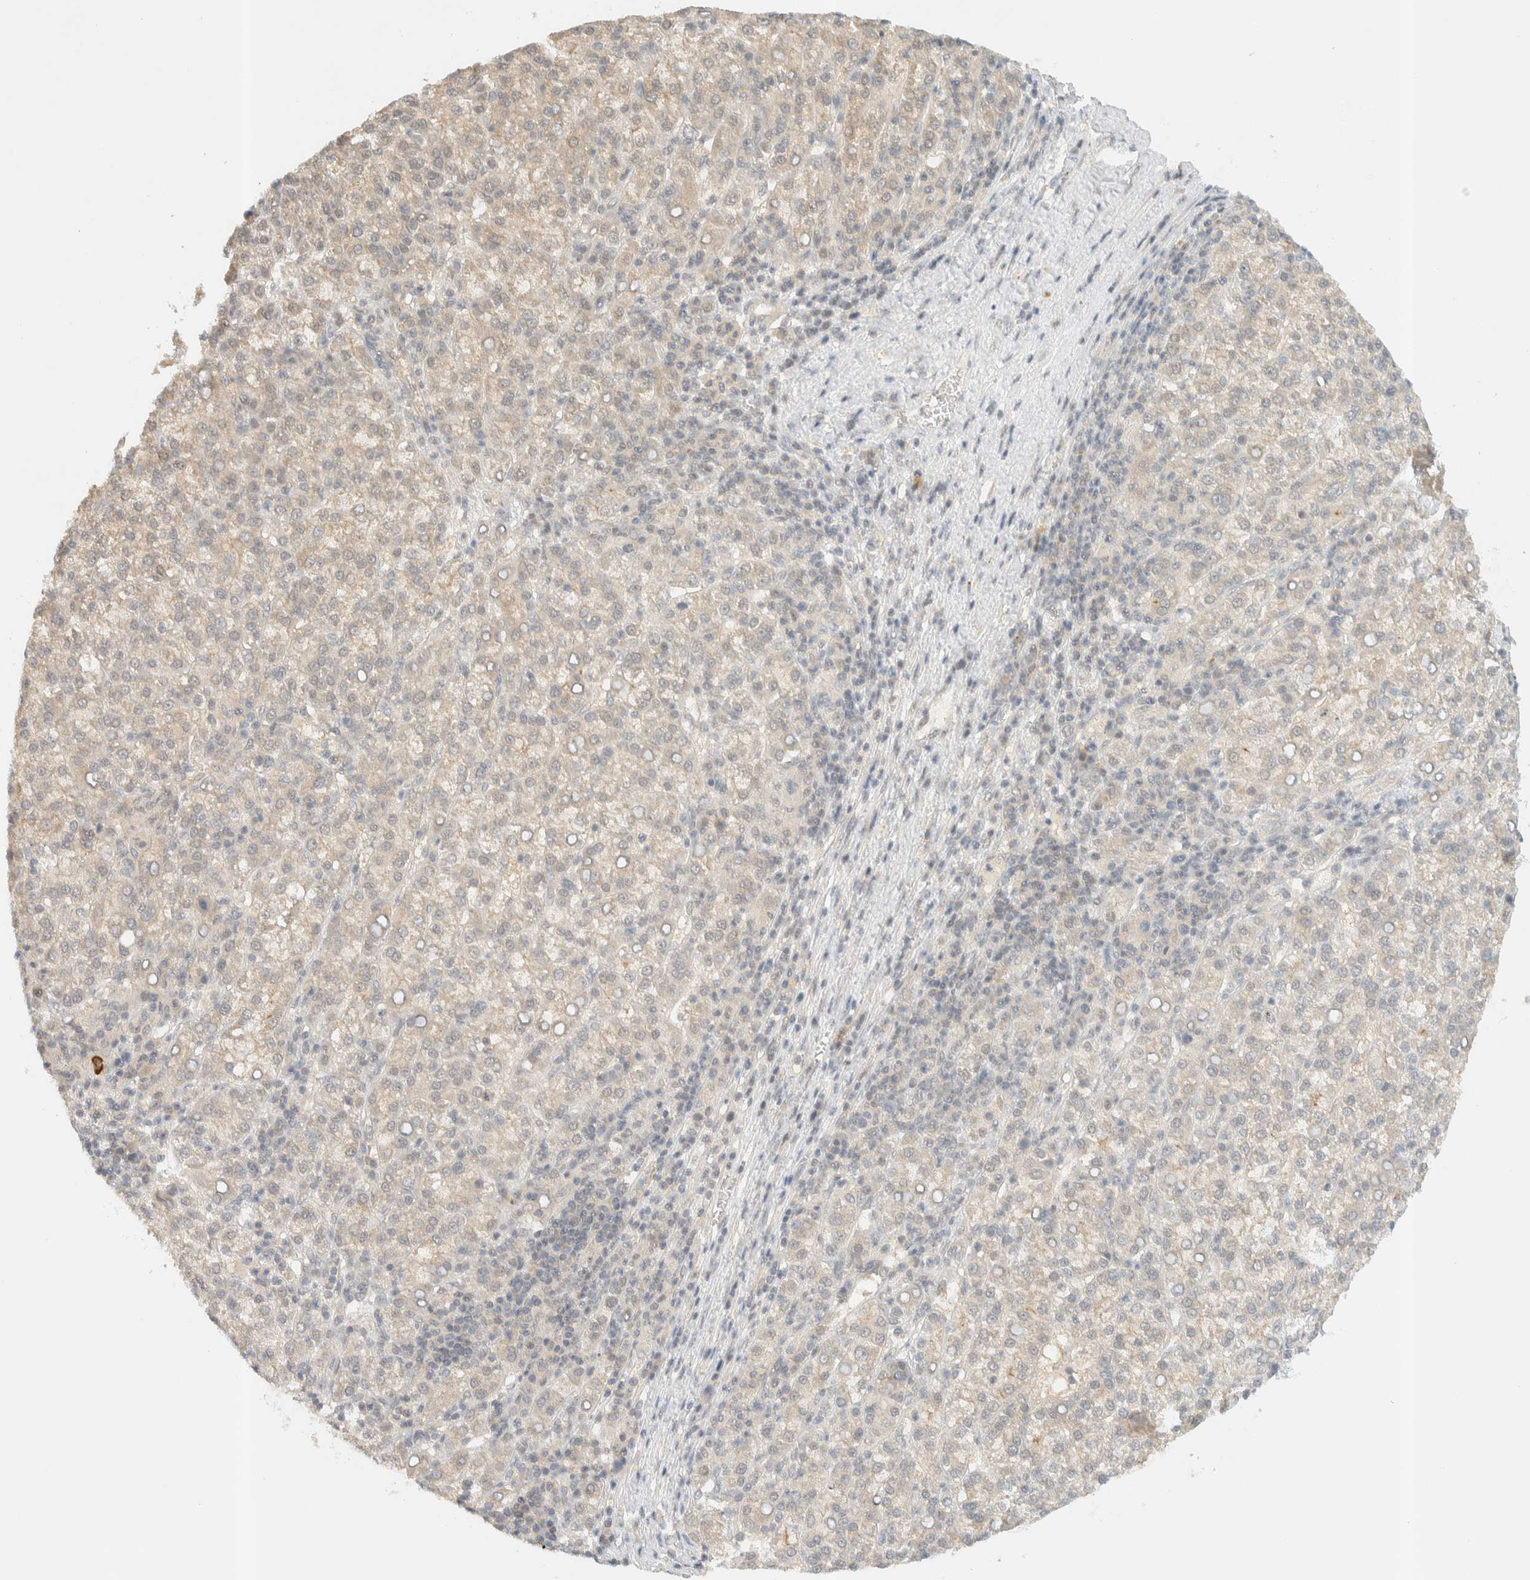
{"staining": {"intensity": "moderate", "quantity": "<25%", "location": "cytoplasmic/membranous"}, "tissue": "liver cancer", "cell_type": "Tumor cells", "image_type": "cancer", "snomed": [{"axis": "morphology", "description": "Carcinoma, Hepatocellular, NOS"}, {"axis": "topography", "description": "Liver"}], "caption": "Immunohistochemistry (IHC) of human liver hepatocellular carcinoma reveals low levels of moderate cytoplasmic/membranous staining in approximately <25% of tumor cells. The staining was performed using DAB, with brown indicating positive protein expression. Nuclei are stained blue with hematoxylin.", "gene": "KIFAP3", "patient": {"sex": "female", "age": 58}}